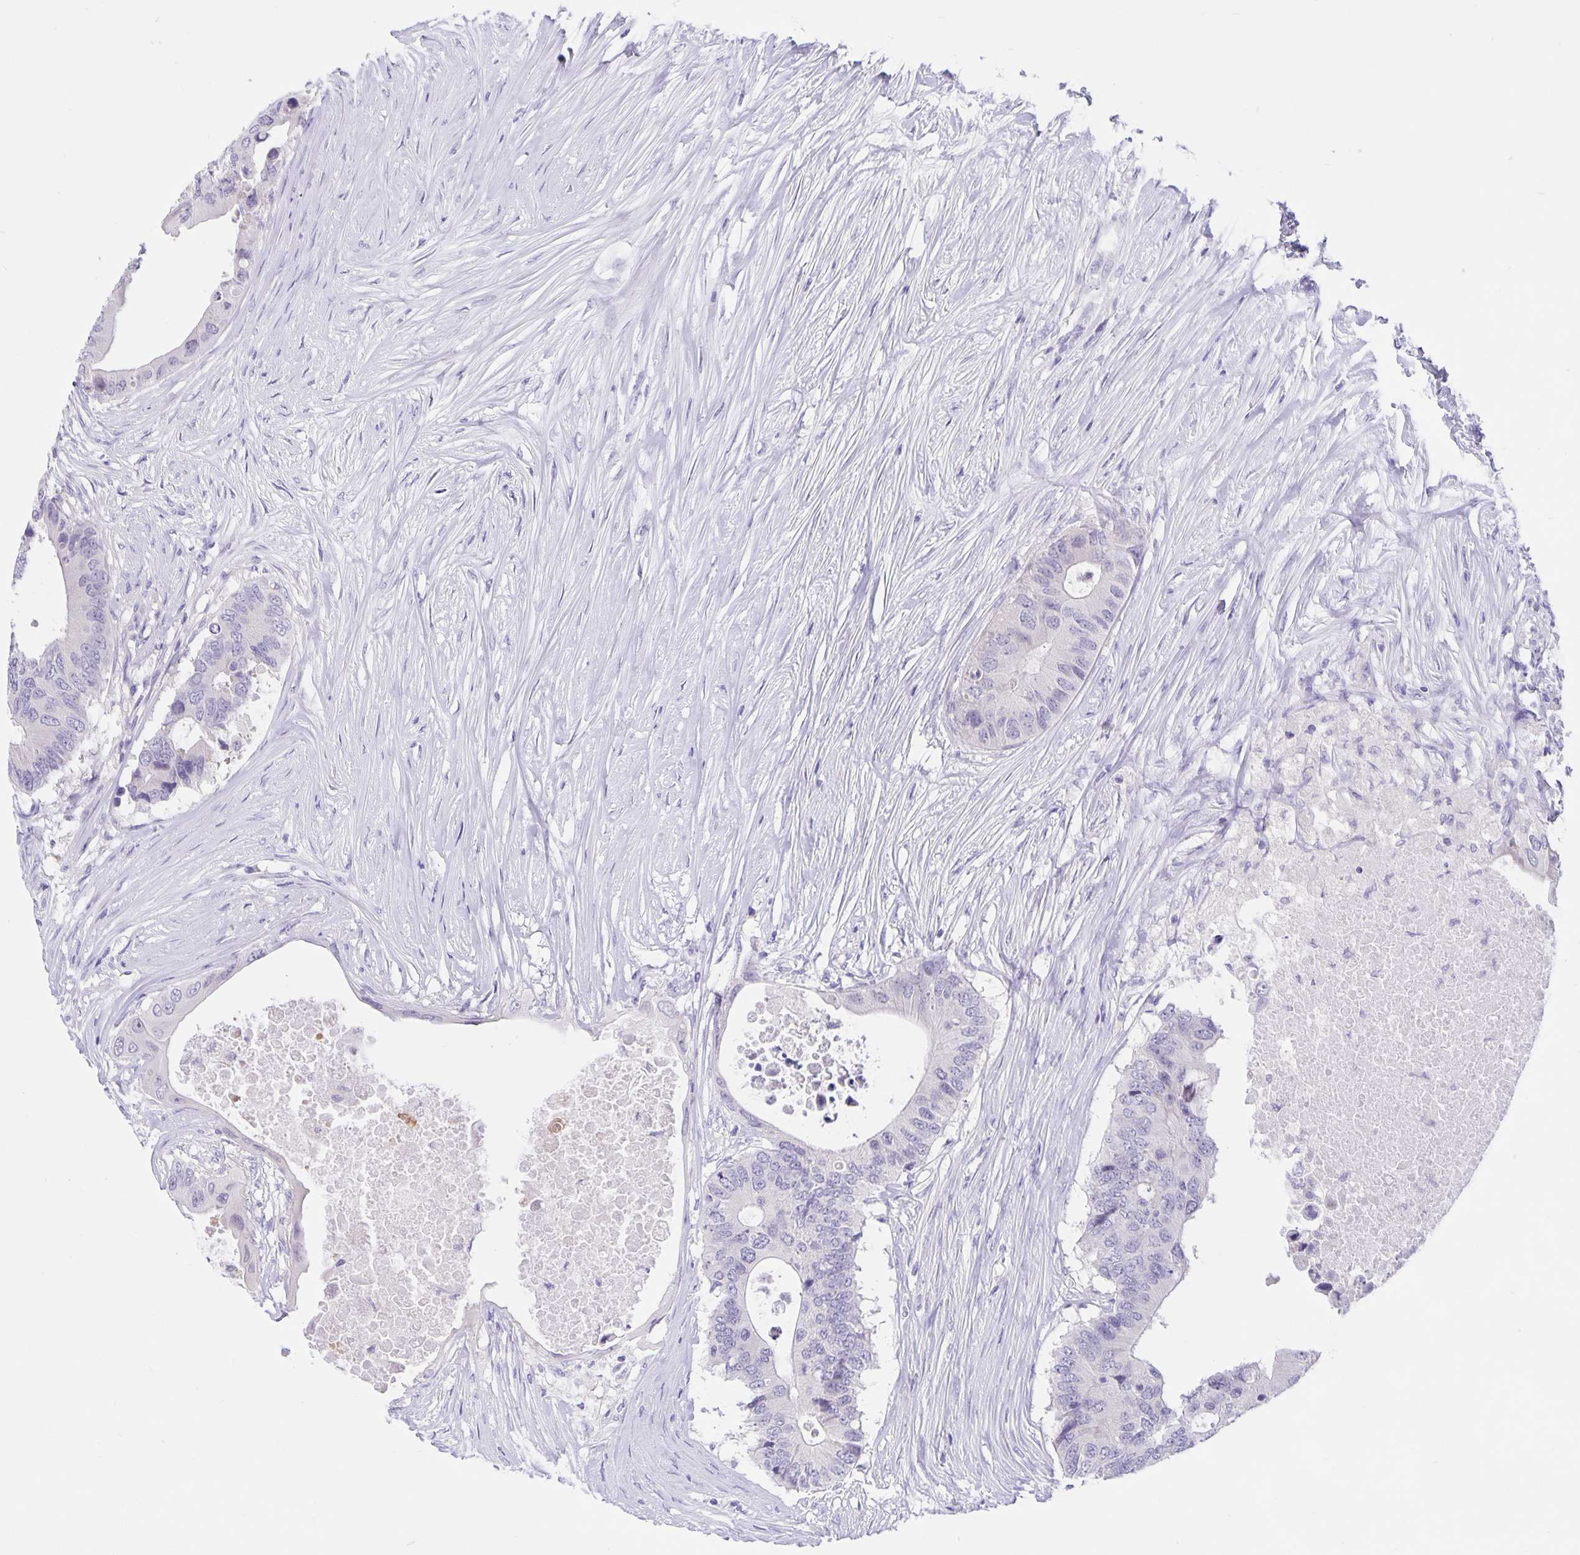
{"staining": {"intensity": "negative", "quantity": "none", "location": "none"}, "tissue": "colorectal cancer", "cell_type": "Tumor cells", "image_type": "cancer", "snomed": [{"axis": "morphology", "description": "Adenocarcinoma, NOS"}, {"axis": "topography", "description": "Colon"}], "caption": "Immunohistochemistry (IHC) micrograph of neoplastic tissue: colorectal cancer stained with DAB demonstrates no significant protein staining in tumor cells.", "gene": "ERMN", "patient": {"sex": "male", "age": 71}}